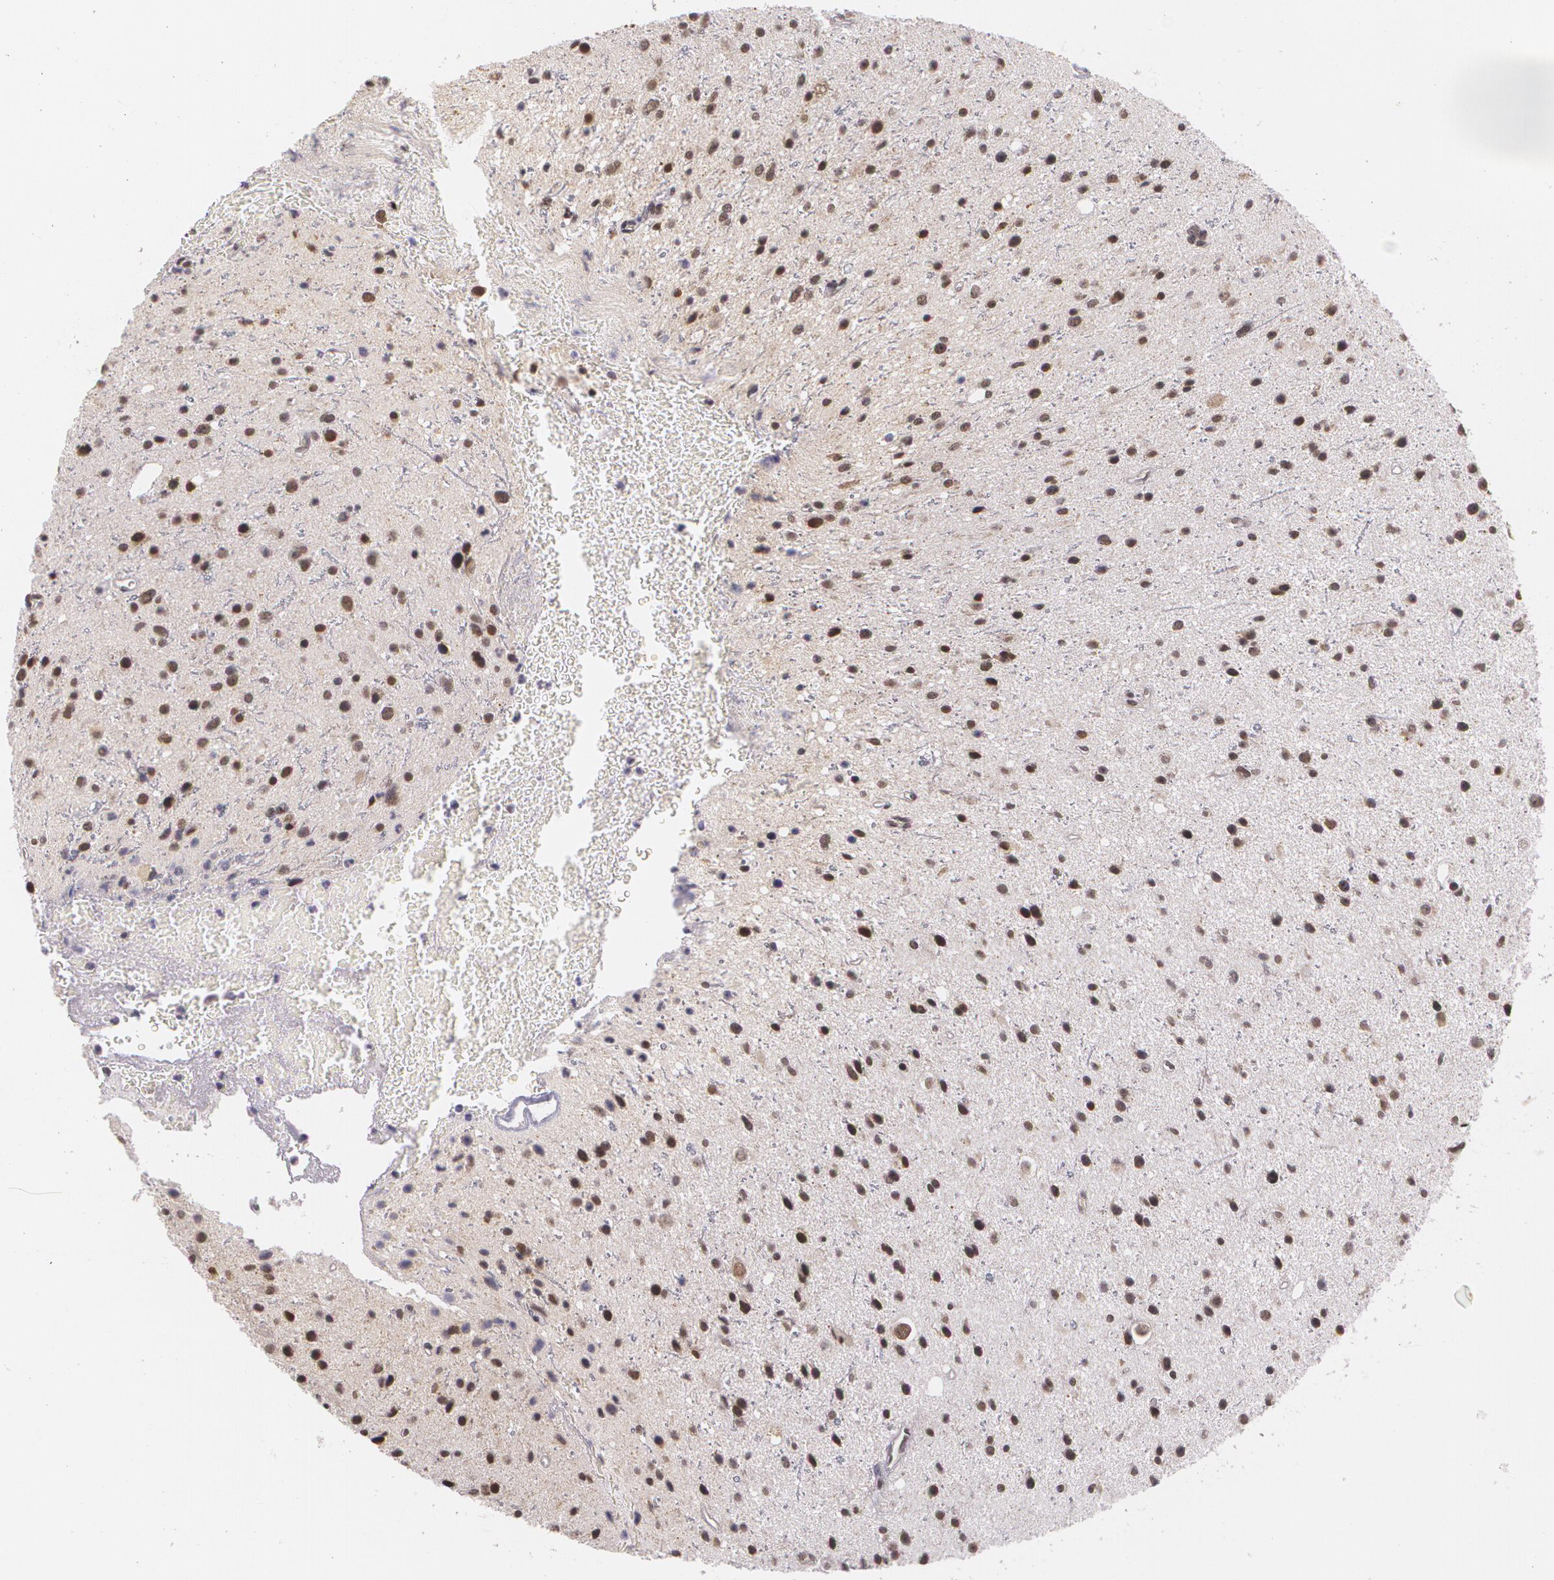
{"staining": {"intensity": "moderate", "quantity": "25%-75%", "location": "nuclear"}, "tissue": "glioma", "cell_type": "Tumor cells", "image_type": "cancer", "snomed": [{"axis": "morphology", "description": "Glioma, malignant, Low grade"}, {"axis": "topography", "description": "Brain"}], "caption": "Protein staining of glioma tissue shows moderate nuclear staining in approximately 25%-75% of tumor cells.", "gene": "ALX1", "patient": {"sex": "female", "age": 46}}